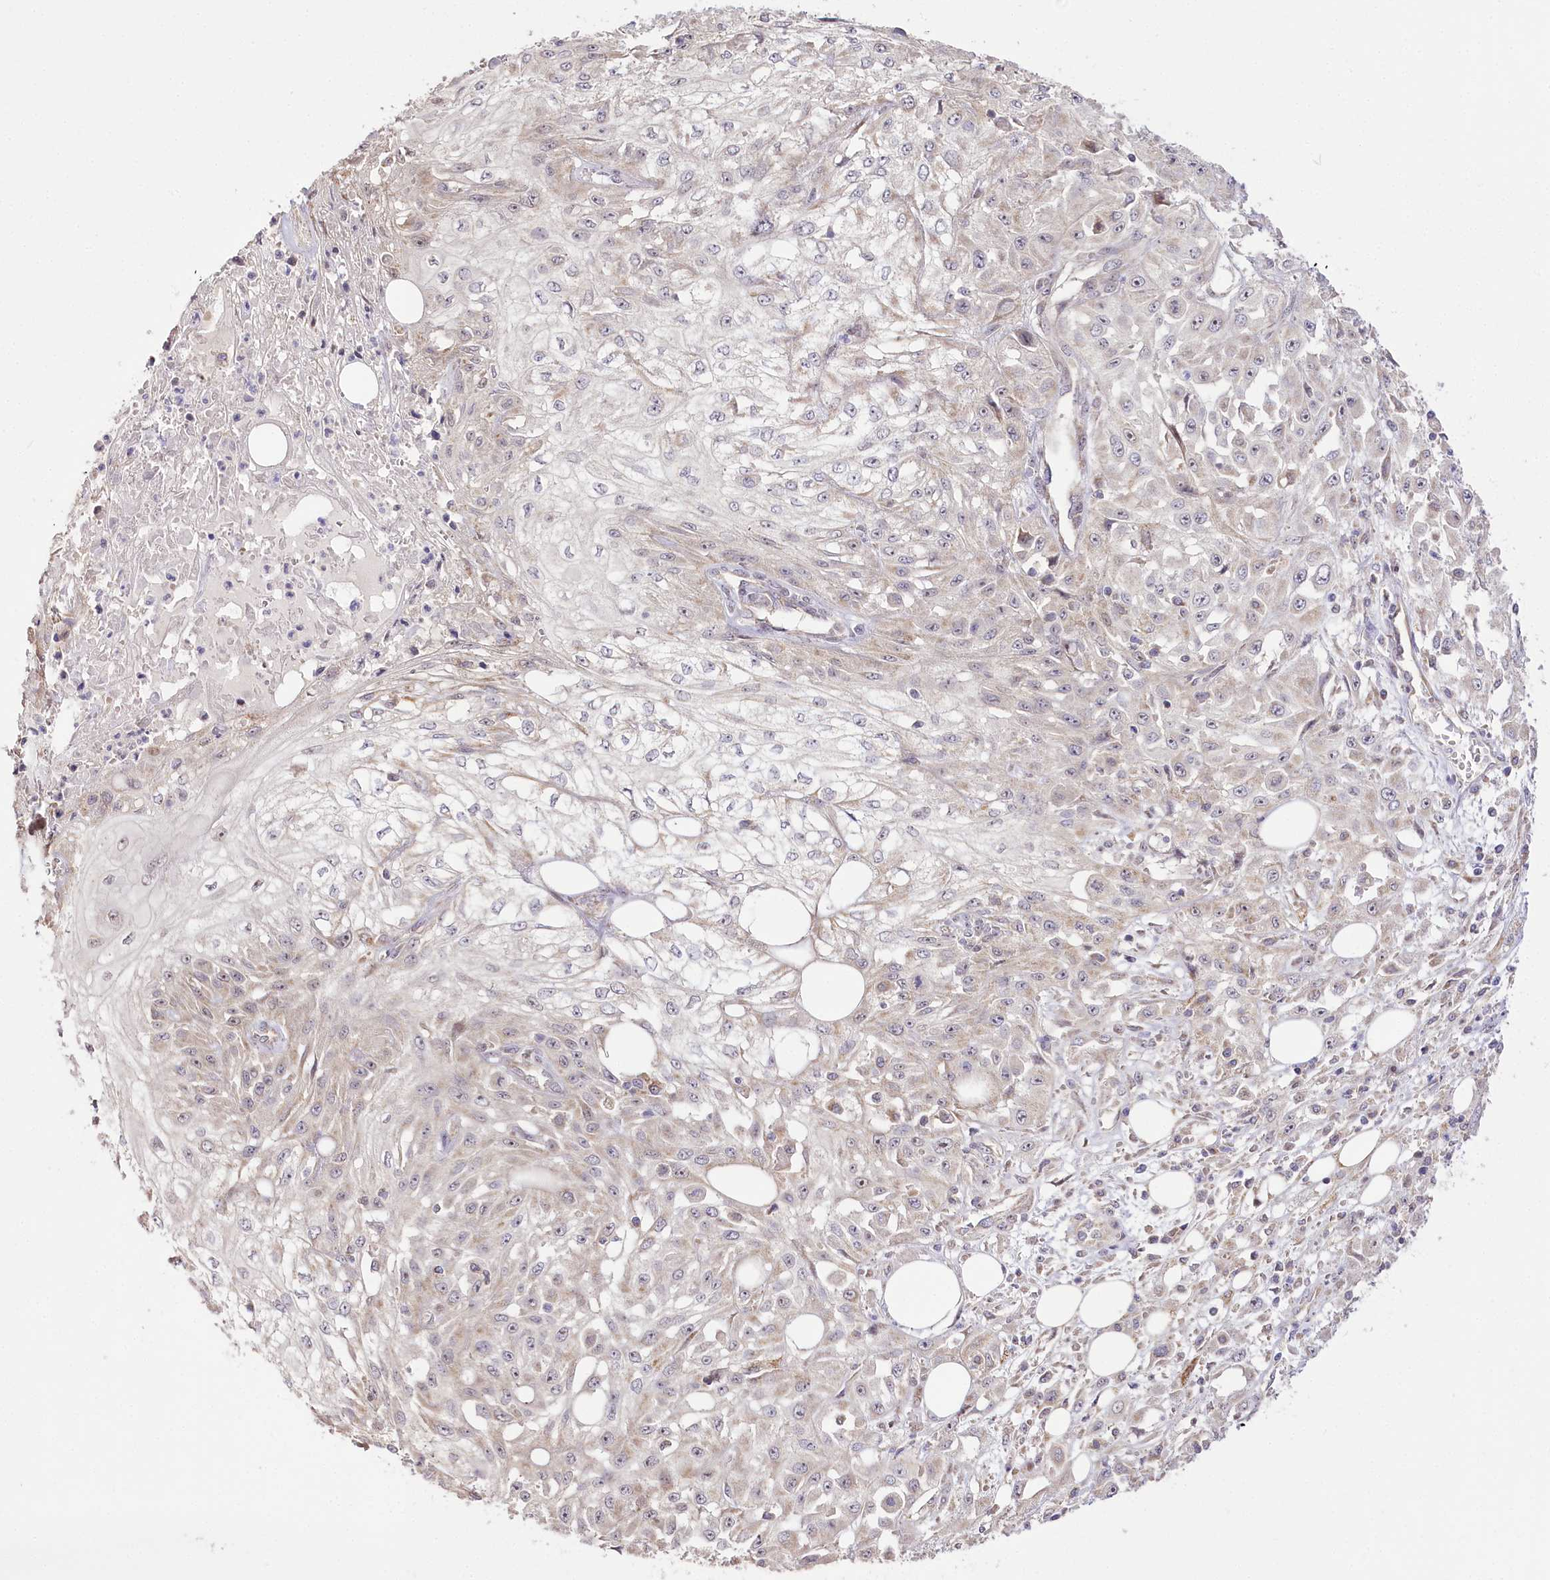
{"staining": {"intensity": "negative", "quantity": "none", "location": "none"}, "tissue": "skin cancer", "cell_type": "Tumor cells", "image_type": "cancer", "snomed": [{"axis": "morphology", "description": "Squamous cell carcinoma, NOS"}, {"axis": "morphology", "description": "Squamous cell carcinoma, metastatic, NOS"}, {"axis": "topography", "description": "Skin"}, {"axis": "topography", "description": "Lymph node"}], "caption": "Immunohistochemical staining of human skin cancer demonstrates no significant positivity in tumor cells.", "gene": "ZNF226", "patient": {"sex": "male", "age": 75}}